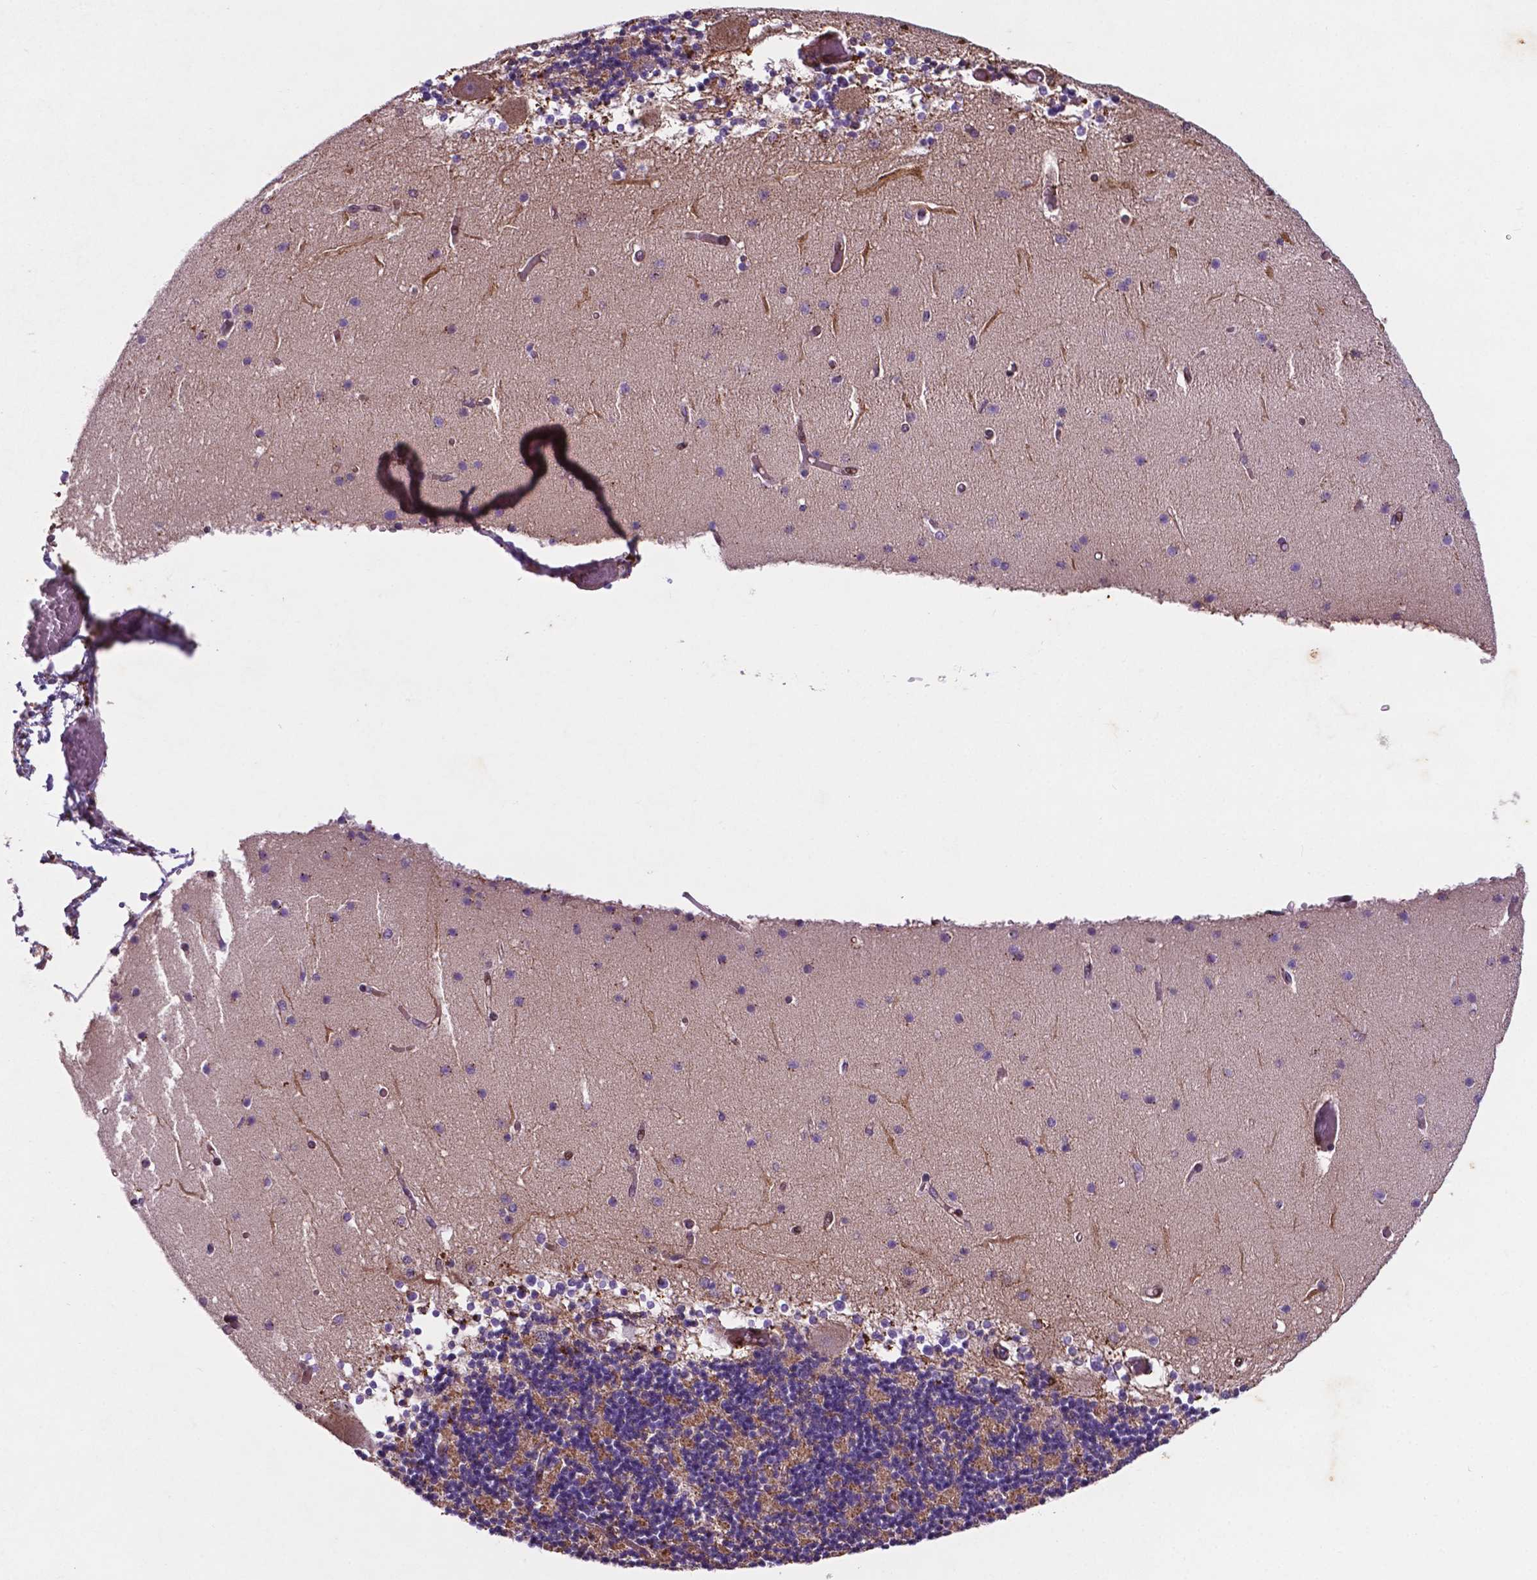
{"staining": {"intensity": "moderate", "quantity": "25%-75%", "location": "cytoplasmic/membranous"}, "tissue": "cerebellum", "cell_type": "Cells in granular layer", "image_type": "normal", "snomed": [{"axis": "morphology", "description": "Normal tissue, NOS"}, {"axis": "topography", "description": "Cerebellum"}], "caption": "A brown stain labels moderate cytoplasmic/membranous expression of a protein in cells in granular layer of normal cerebellum.", "gene": "TM4SF20", "patient": {"sex": "female", "age": 28}}